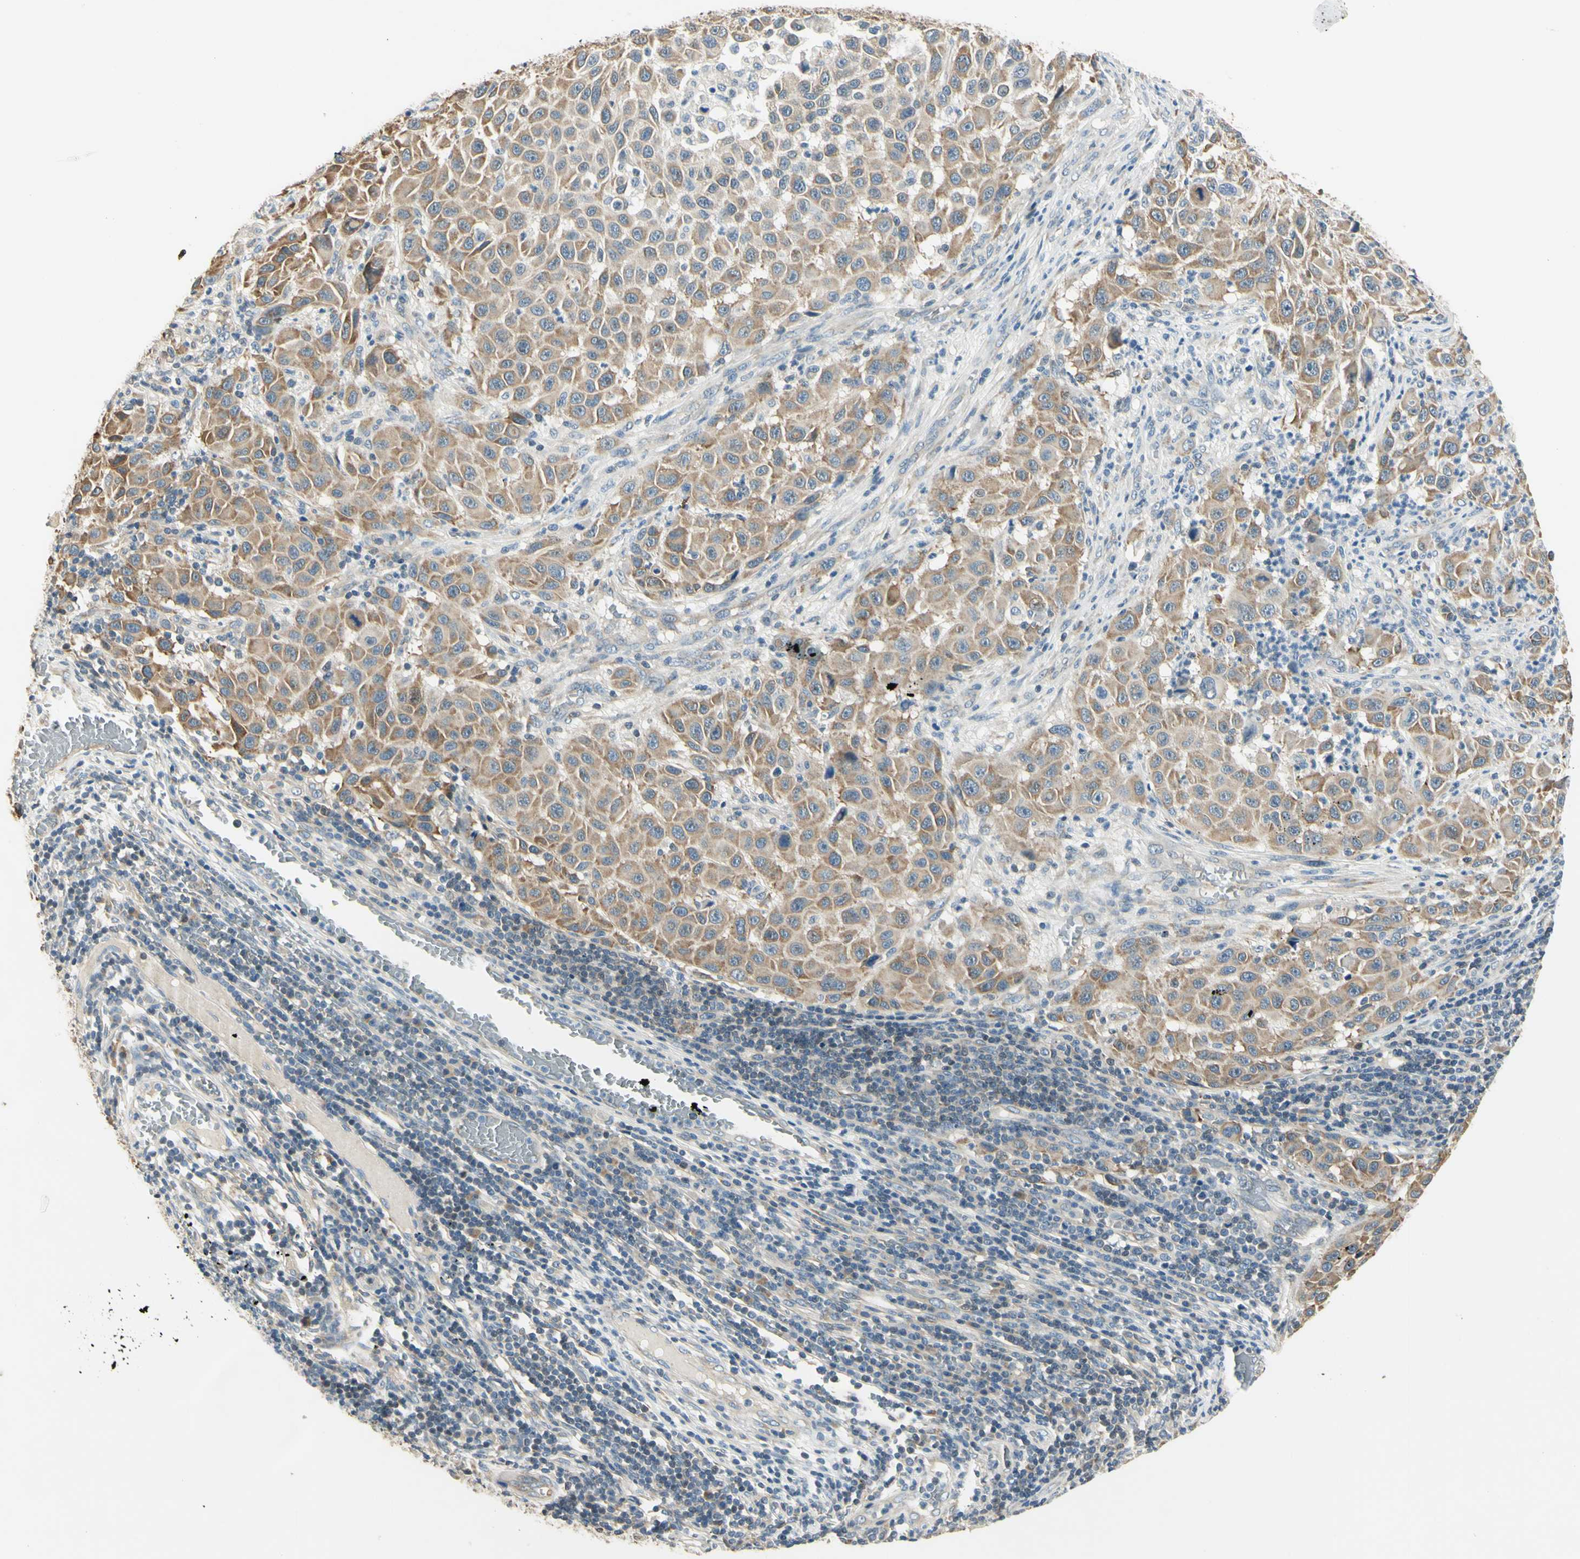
{"staining": {"intensity": "weak", "quantity": ">75%", "location": "cytoplasmic/membranous"}, "tissue": "melanoma", "cell_type": "Tumor cells", "image_type": "cancer", "snomed": [{"axis": "morphology", "description": "Malignant melanoma, Metastatic site"}, {"axis": "topography", "description": "Lymph node"}], "caption": "DAB immunohistochemical staining of malignant melanoma (metastatic site) shows weak cytoplasmic/membranous protein expression in about >75% of tumor cells.", "gene": "IGDCC4", "patient": {"sex": "male", "age": 61}}